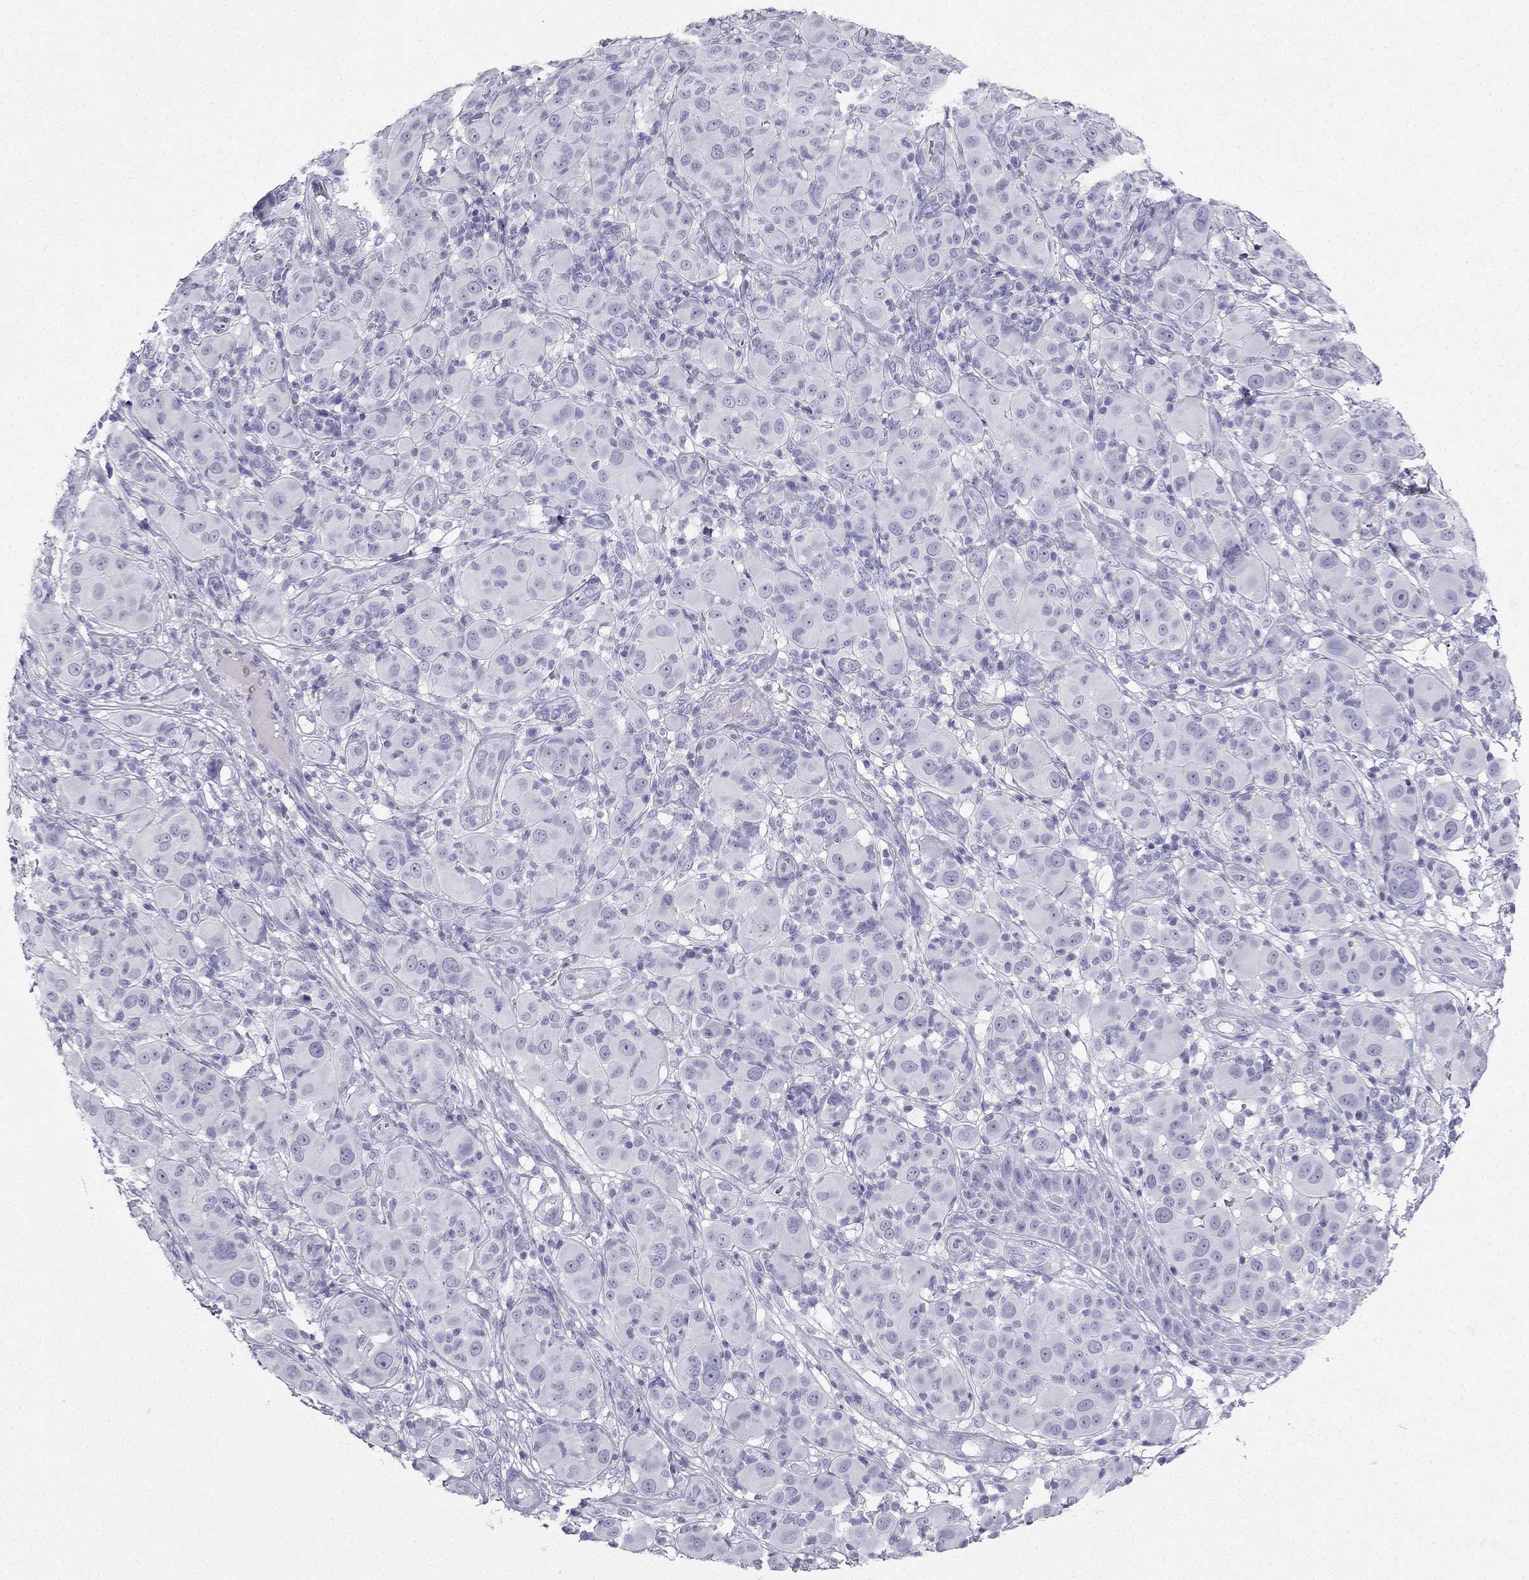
{"staining": {"intensity": "negative", "quantity": "none", "location": "none"}, "tissue": "melanoma", "cell_type": "Tumor cells", "image_type": "cancer", "snomed": [{"axis": "morphology", "description": "Malignant melanoma, NOS"}, {"axis": "topography", "description": "Skin"}], "caption": "There is no significant staining in tumor cells of malignant melanoma.", "gene": "TFF3", "patient": {"sex": "female", "age": 87}}